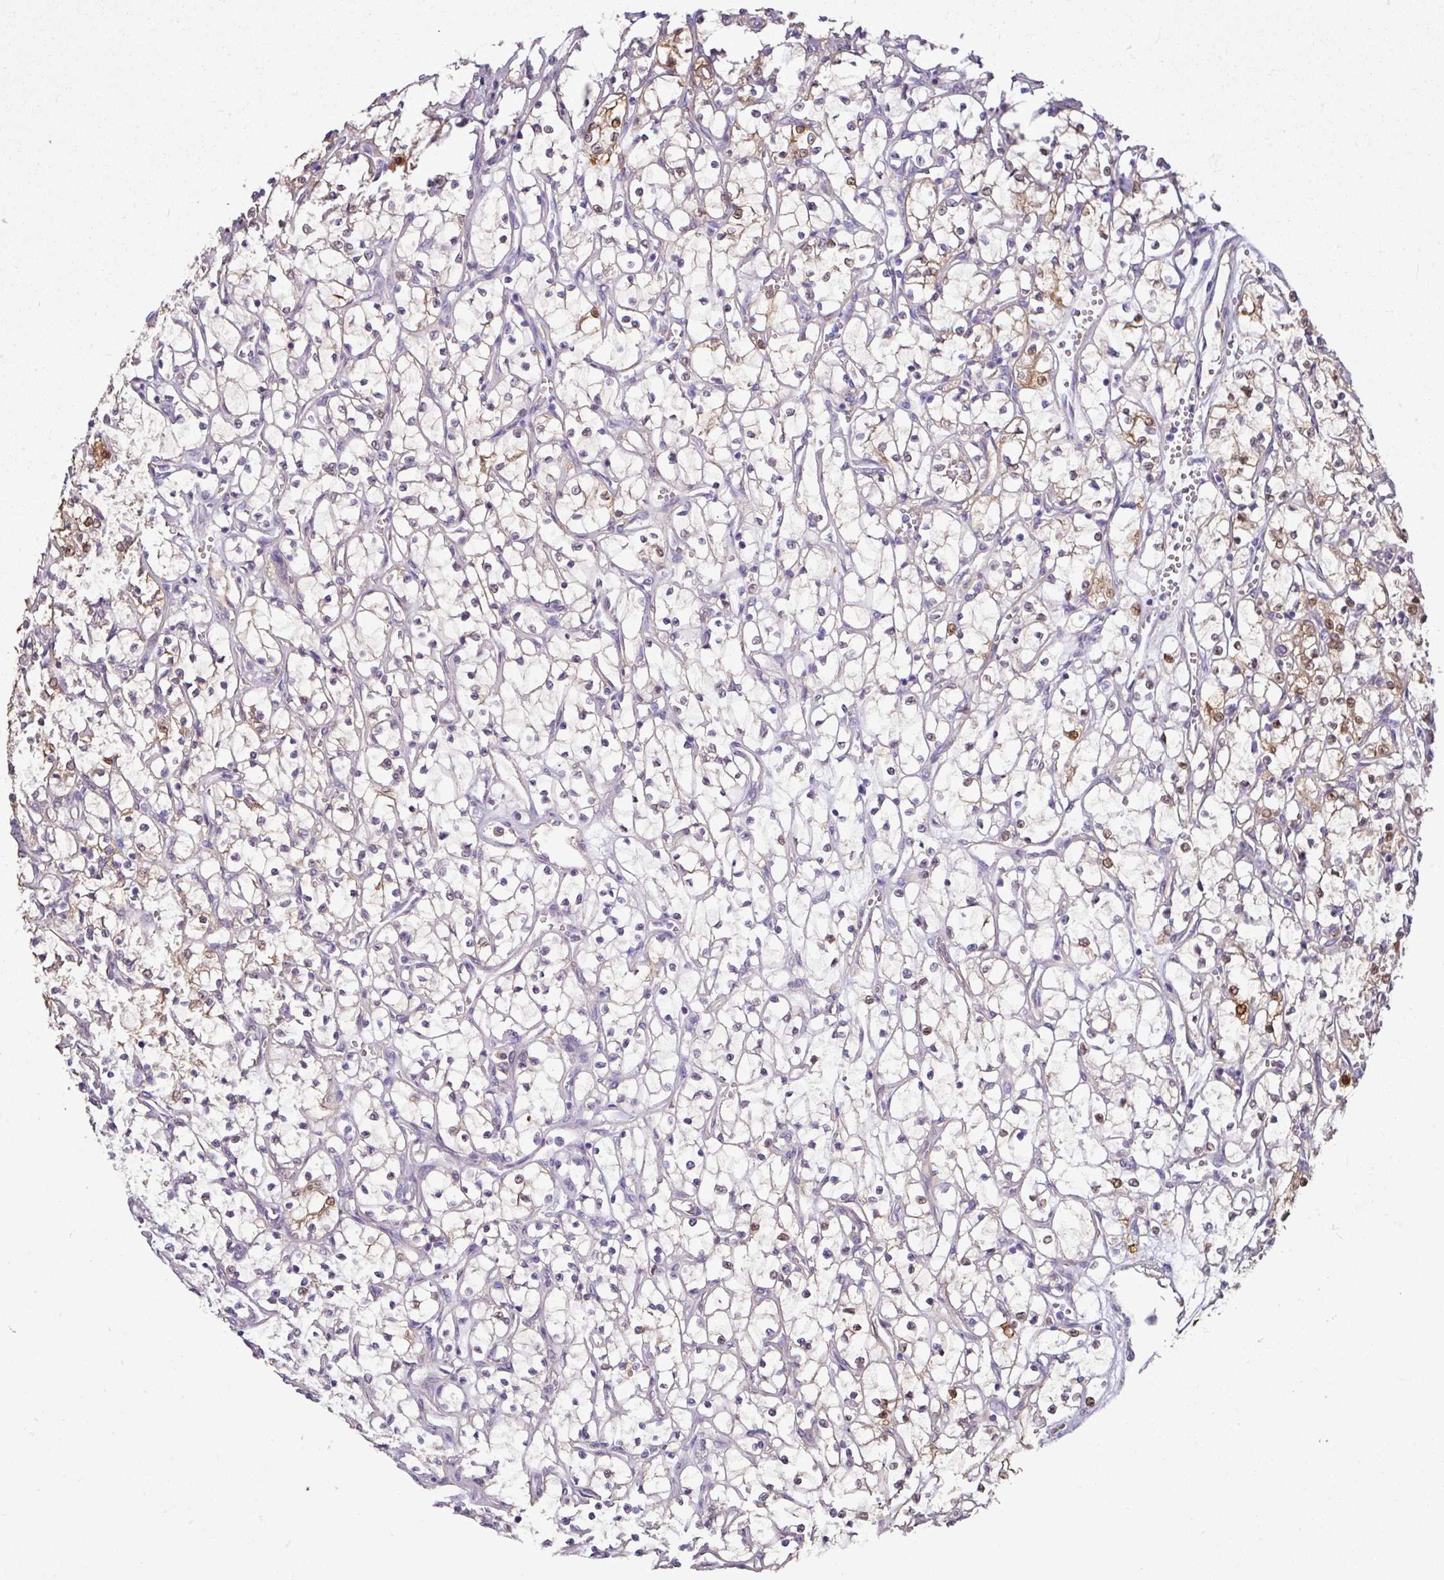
{"staining": {"intensity": "moderate", "quantity": "<25%", "location": "cytoplasmic/membranous"}, "tissue": "renal cancer", "cell_type": "Tumor cells", "image_type": "cancer", "snomed": [{"axis": "morphology", "description": "Adenocarcinoma, NOS"}, {"axis": "topography", "description": "Kidney"}], "caption": "A high-resolution image shows immunohistochemistry staining of renal cancer, which reveals moderate cytoplasmic/membranous expression in approximately <25% of tumor cells.", "gene": "GSTA3", "patient": {"sex": "female", "age": 69}}